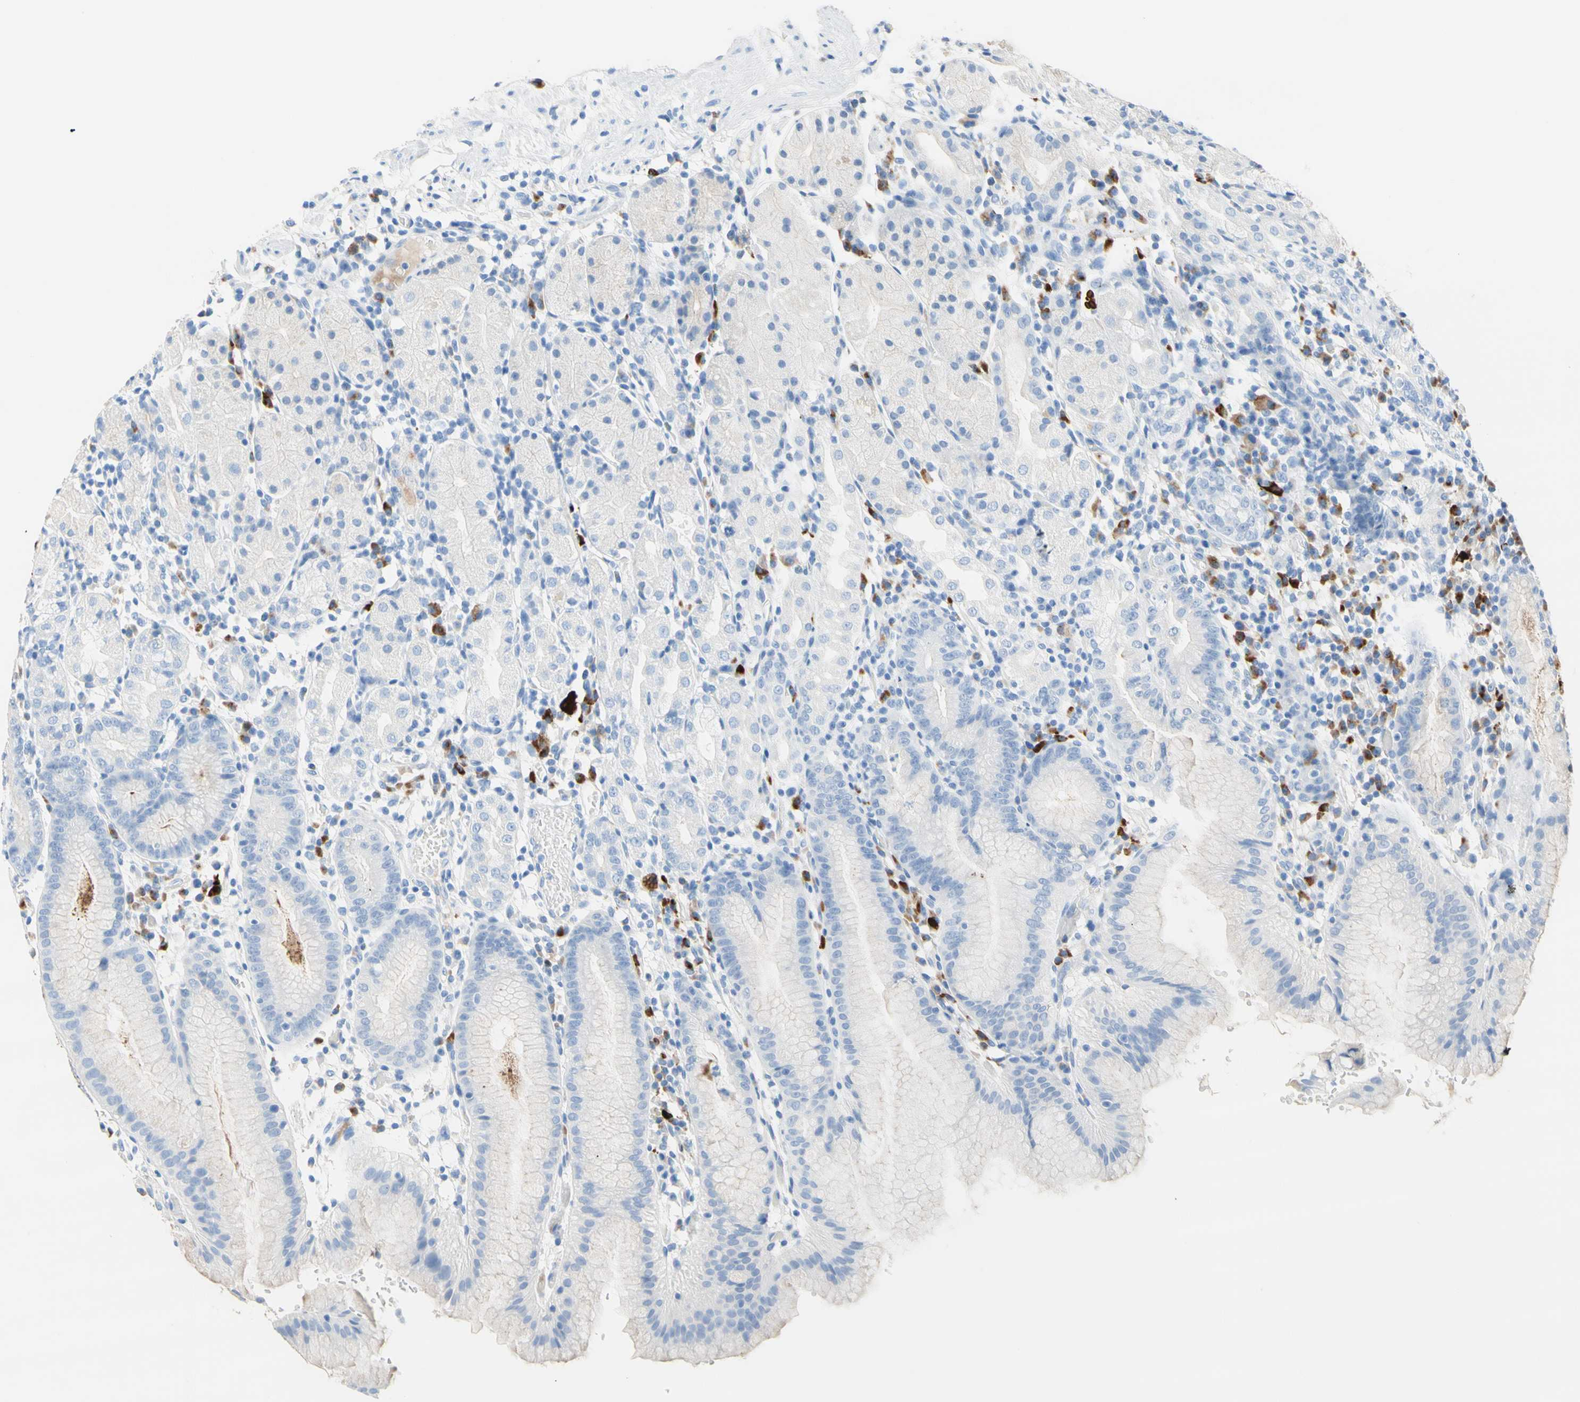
{"staining": {"intensity": "negative", "quantity": "none", "location": "none"}, "tissue": "stomach", "cell_type": "Glandular cells", "image_type": "normal", "snomed": [{"axis": "morphology", "description": "Normal tissue, NOS"}, {"axis": "topography", "description": "Stomach"}, {"axis": "topography", "description": "Stomach, lower"}], "caption": "Glandular cells show no significant protein staining in unremarkable stomach. (Stains: DAB (3,3'-diaminobenzidine) IHC with hematoxylin counter stain, Microscopy: brightfield microscopy at high magnification).", "gene": "IL6ST", "patient": {"sex": "female", "age": 75}}